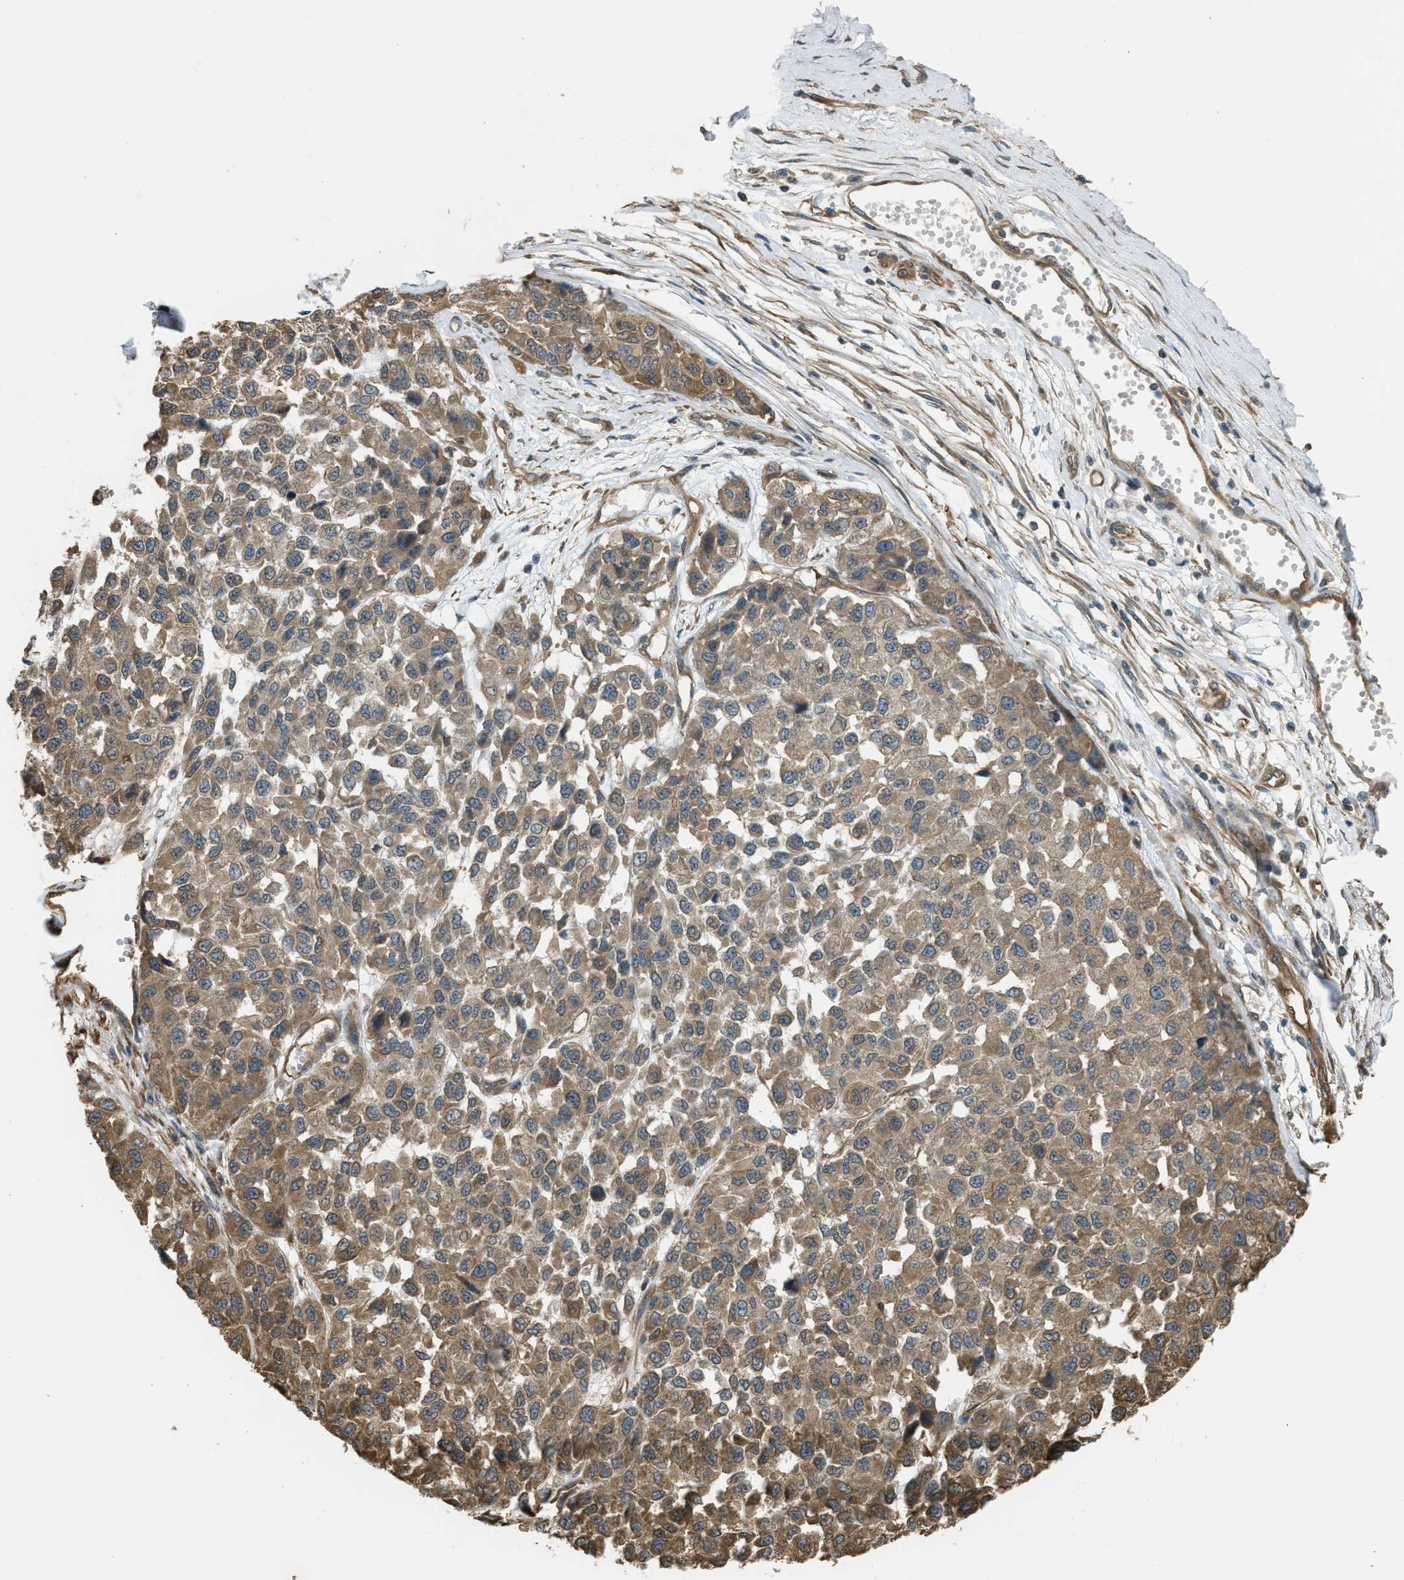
{"staining": {"intensity": "weak", "quantity": ">75%", "location": "cytoplasmic/membranous"}, "tissue": "melanoma", "cell_type": "Tumor cells", "image_type": "cancer", "snomed": [{"axis": "morphology", "description": "Malignant melanoma, NOS"}, {"axis": "topography", "description": "Skin"}], "caption": "DAB immunohistochemical staining of human malignant melanoma shows weak cytoplasmic/membranous protein positivity in approximately >75% of tumor cells.", "gene": "BAG3", "patient": {"sex": "male", "age": 62}}